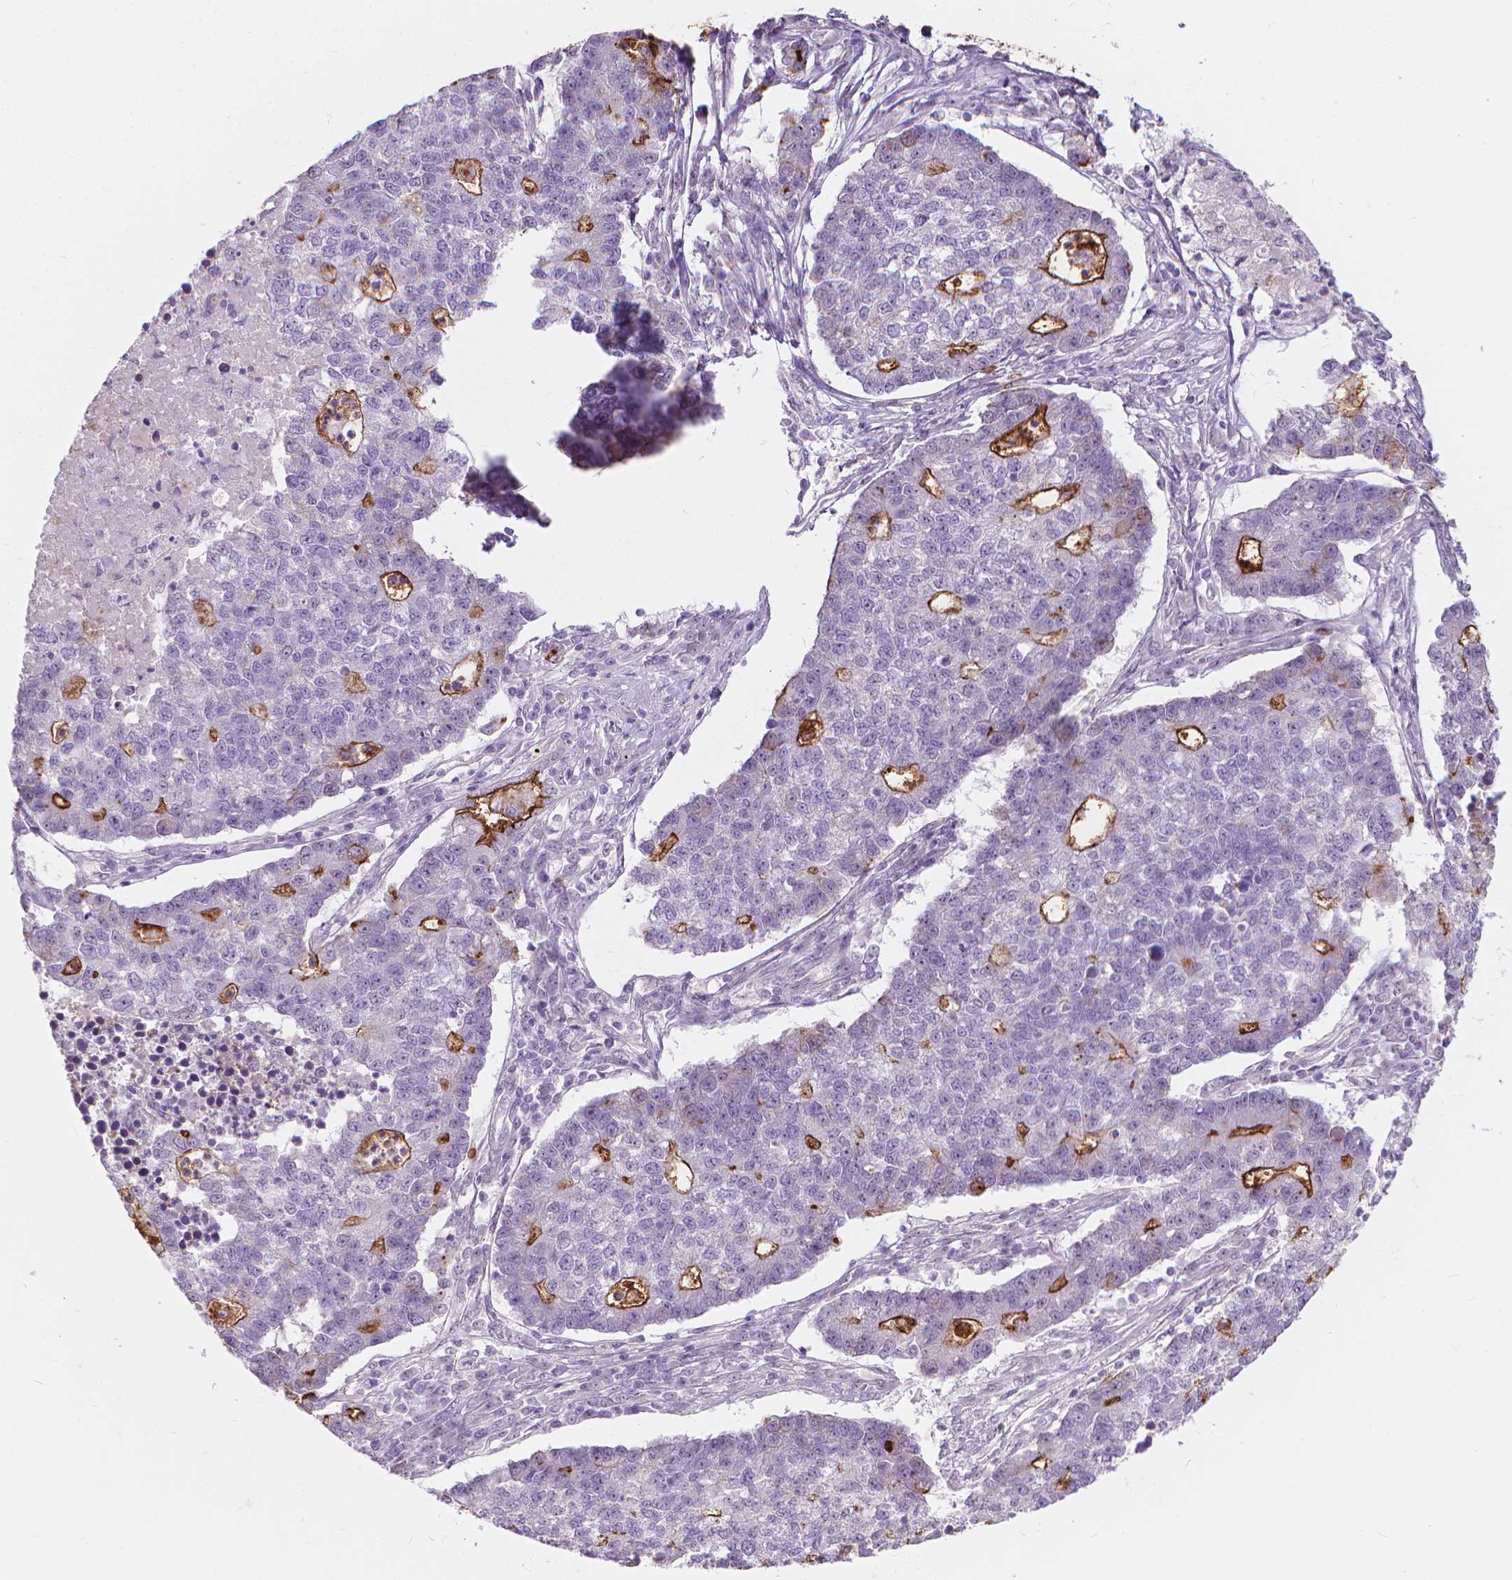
{"staining": {"intensity": "moderate", "quantity": "<25%", "location": "cytoplasmic/membranous"}, "tissue": "lung cancer", "cell_type": "Tumor cells", "image_type": "cancer", "snomed": [{"axis": "morphology", "description": "Adenocarcinoma, NOS"}, {"axis": "topography", "description": "Lung"}], "caption": "Immunohistochemical staining of human lung cancer exhibits moderate cytoplasmic/membranous protein expression in approximately <25% of tumor cells.", "gene": "GPRC5A", "patient": {"sex": "male", "age": 57}}